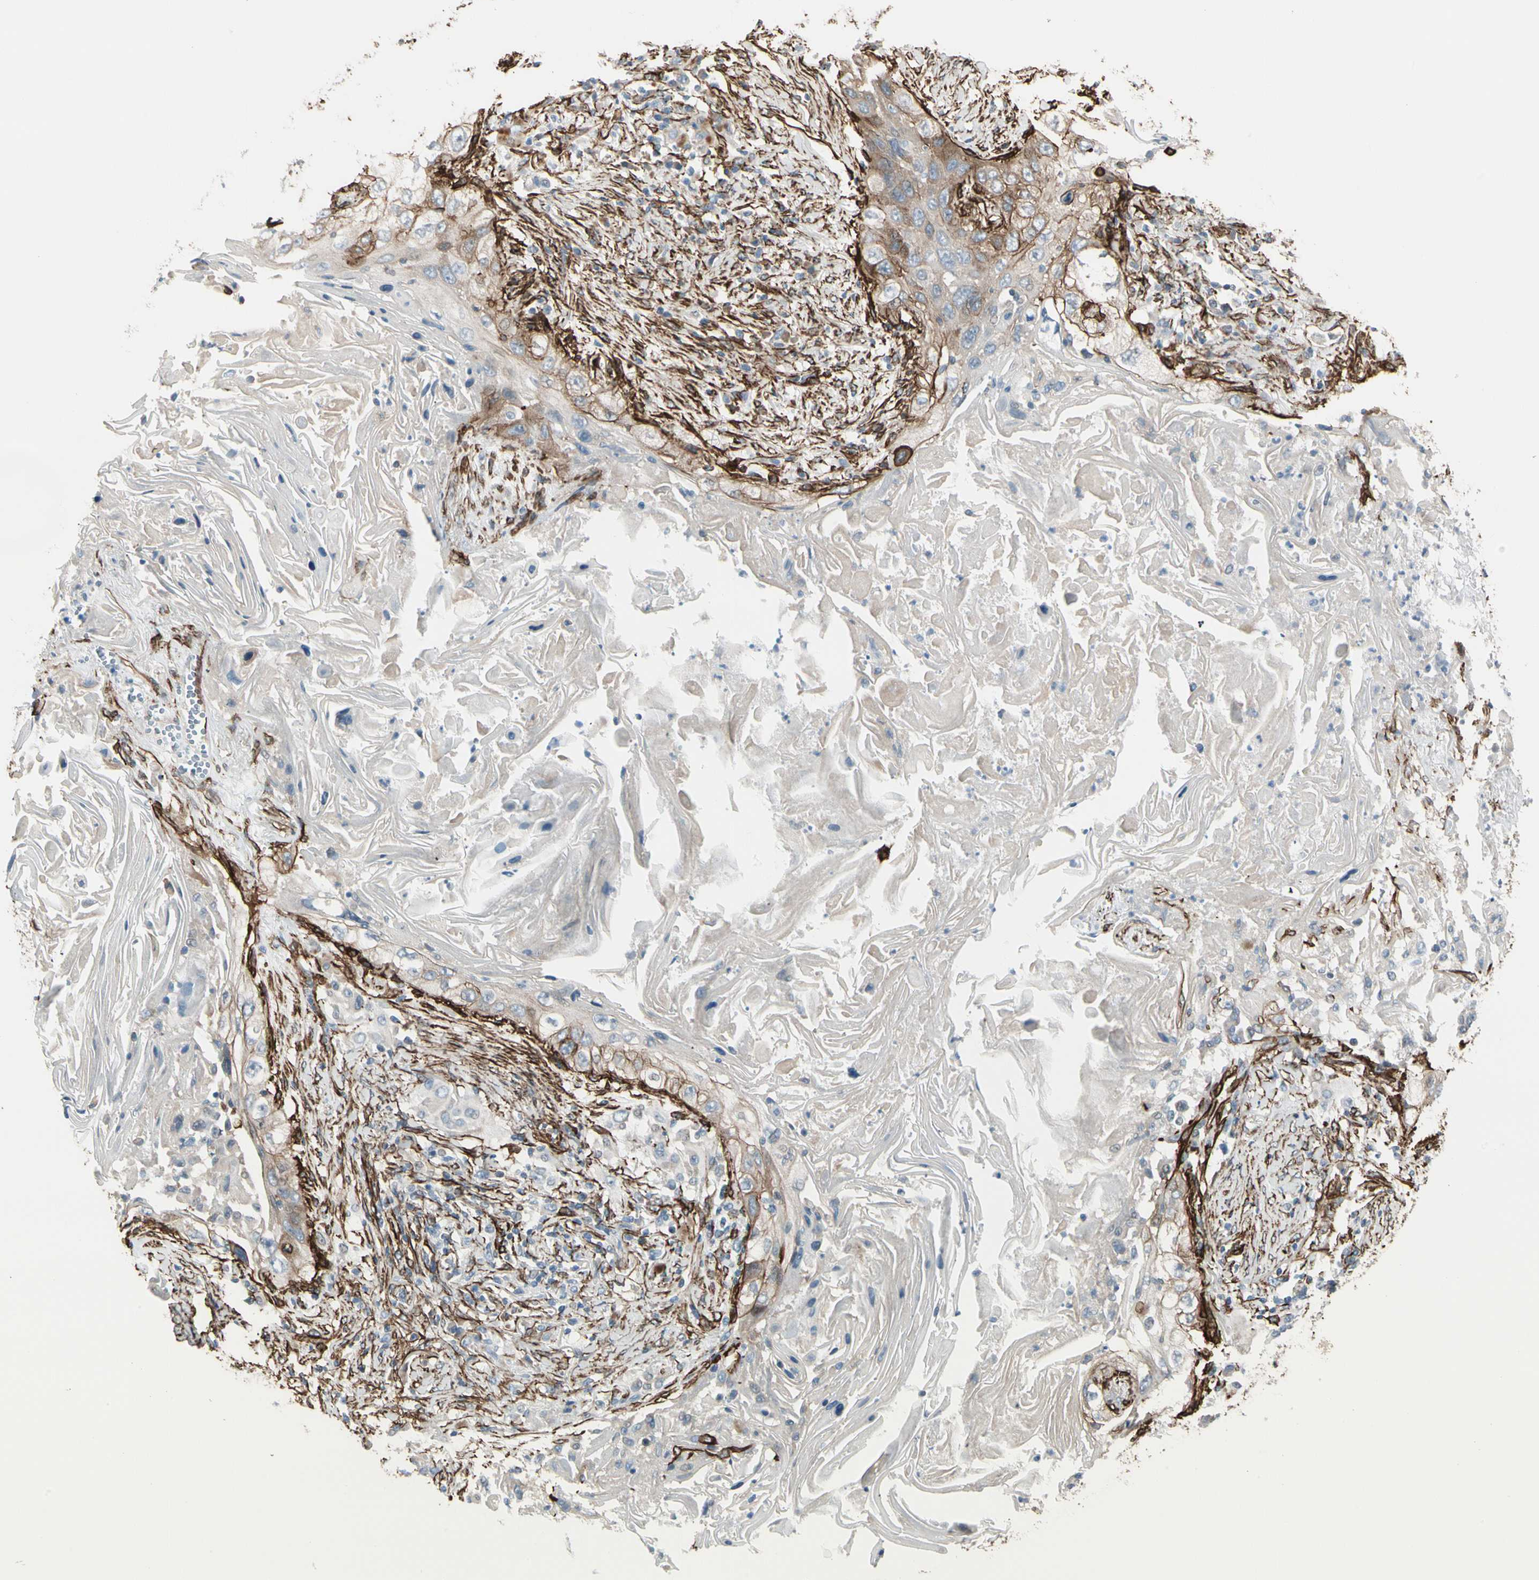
{"staining": {"intensity": "moderate", "quantity": "25%-75%", "location": "cytoplasmic/membranous"}, "tissue": "lung cancer", "cell_type": "Tumor cells", "image_type": "cancer", "snomed": [{"axis": "morphology", "description": "Squamous cell carcinoma, NOS"}, {"axis": "topography", "description": "Lung"}], "caption": "Lung cancer stained with immunohistochemistry demonstrates moderate cytoplasmic/membranous staining in approximately 25%-75% of tumor cells. Immunohistochemistry (ihc) stains the protein in brown and the nuclei are stained blue.", "gene": "CALD1", "patient": {"sex": "female", "age": 67}}